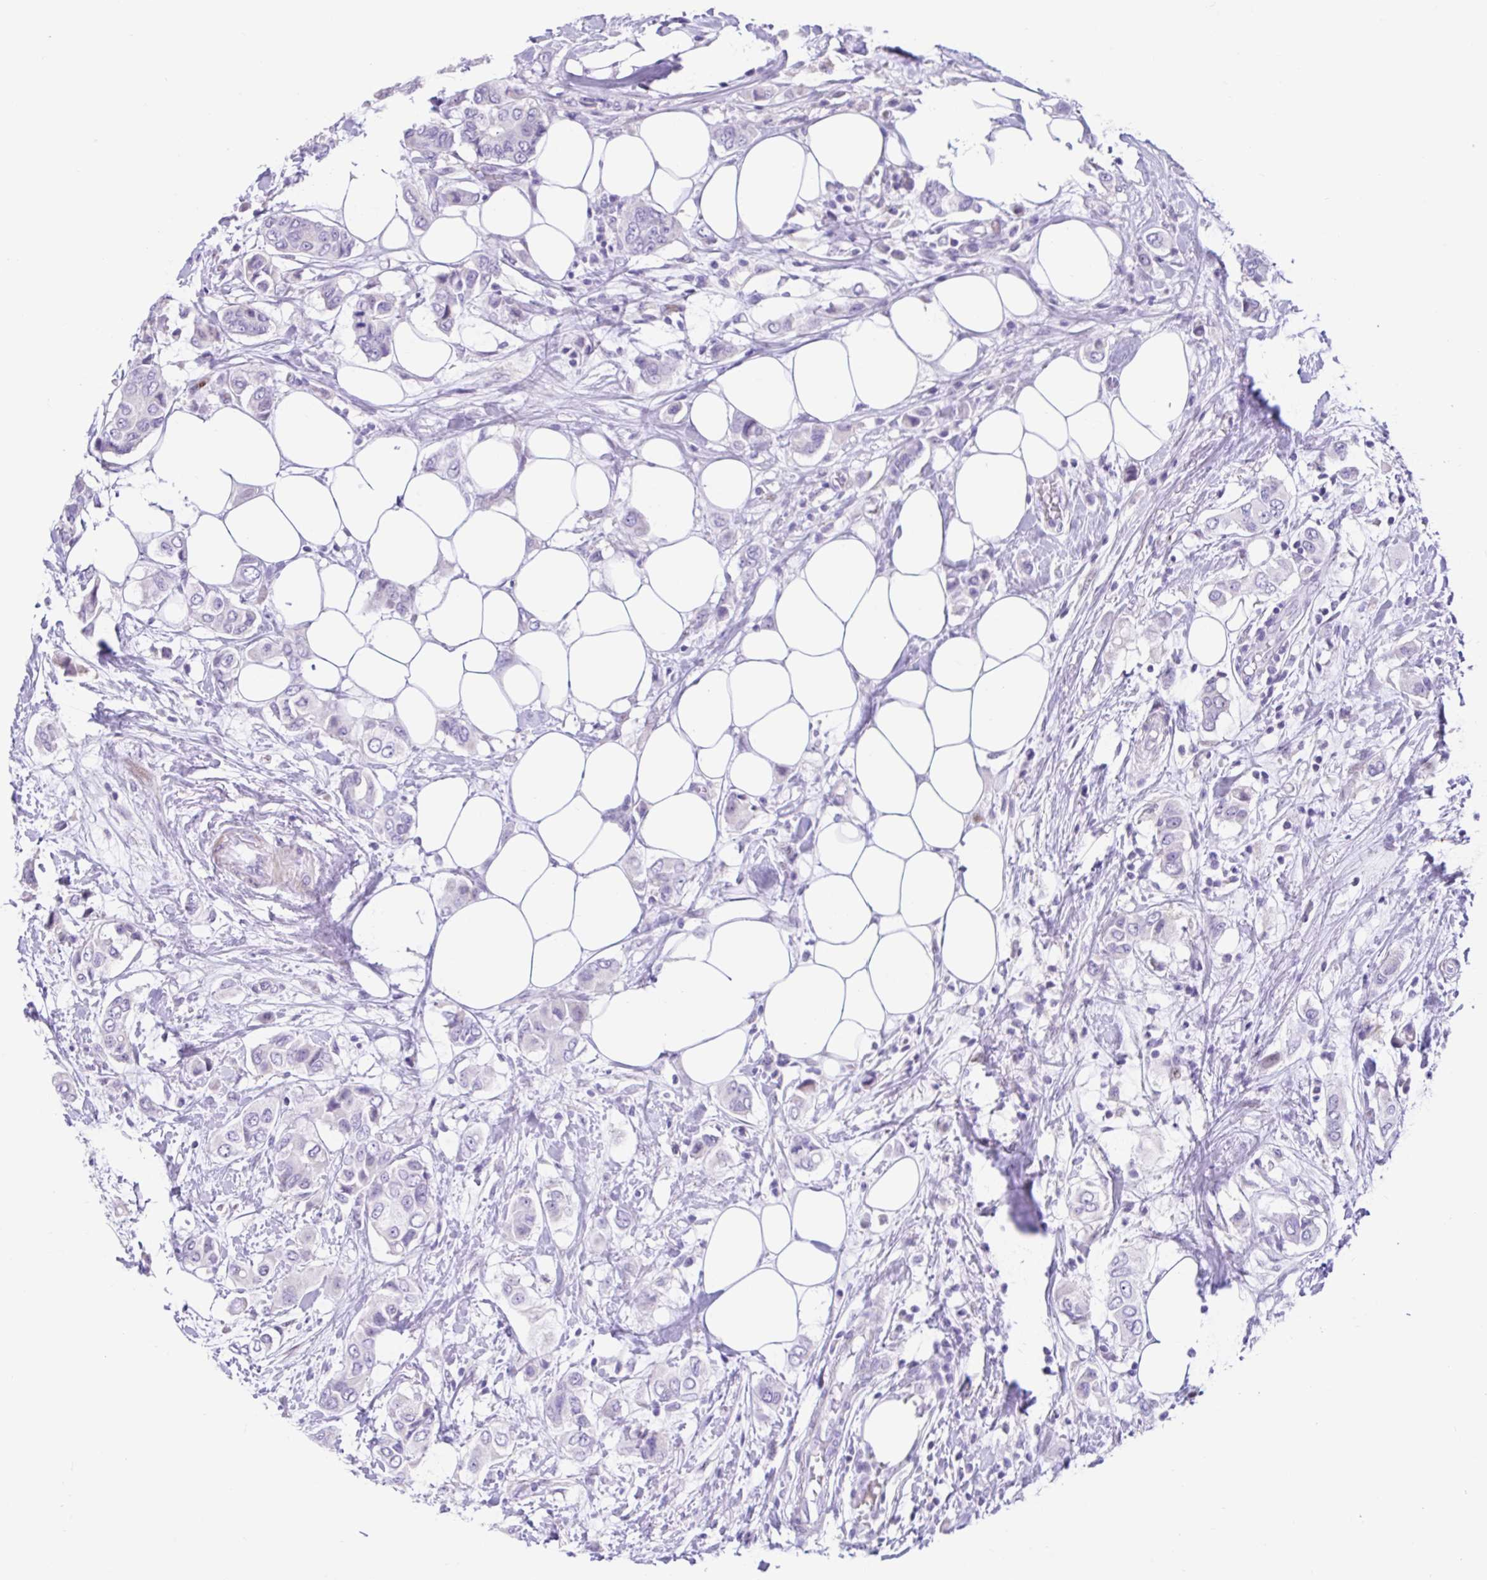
{"staining": {"intensity": "negative", "quantity": "none", "location": "none"}, "tissue": "breast cancer", "cell_type": "Tumor cells", "image_type": "cancer", "snomed": [{"axis": "morphology", "description": "Lobular carcinoma"}, {"axis": "topography", "description": "Breast"}], "caption": "The image displays no significant staining in tumor cells of breast lobular carcinoma.", "gene": "NHLH2", "patient": {"sex": "female", "age": 51}}